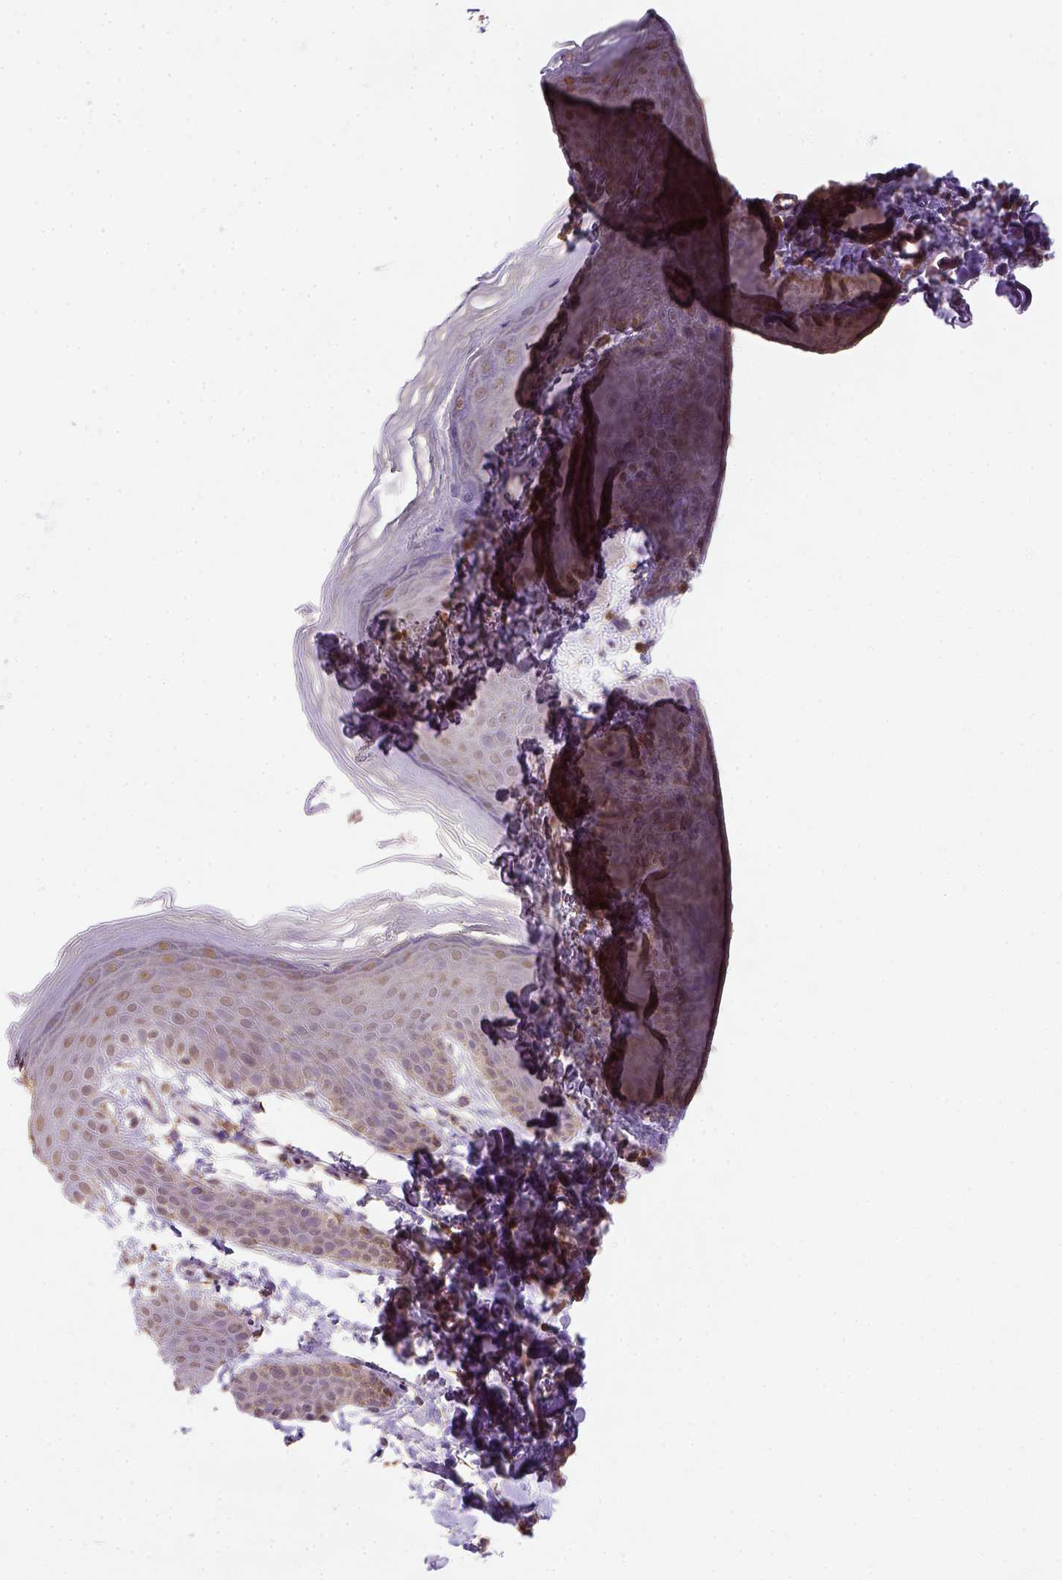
{"staining": {"intensity": "weak", "quantity": ">75%", "location": "nuclear"}, "tissue": "skin", "cell_type": "Epidermal cells", "image_type": "normal", "snomed": [{"axis": "morphology", "description": "Normal tissue, NOS"}, {"axis": "topography", "description": "Anal"}], "caption": "Immunohistochemistry (IHC) (DAB (3,3'-diaminobenzidine)) staining of benign skin reveals weak nuclear protein expression in about >75% of epidermal cells.", "gene": "NUDT10", "patient": {"sex": "male", "age": 53}}